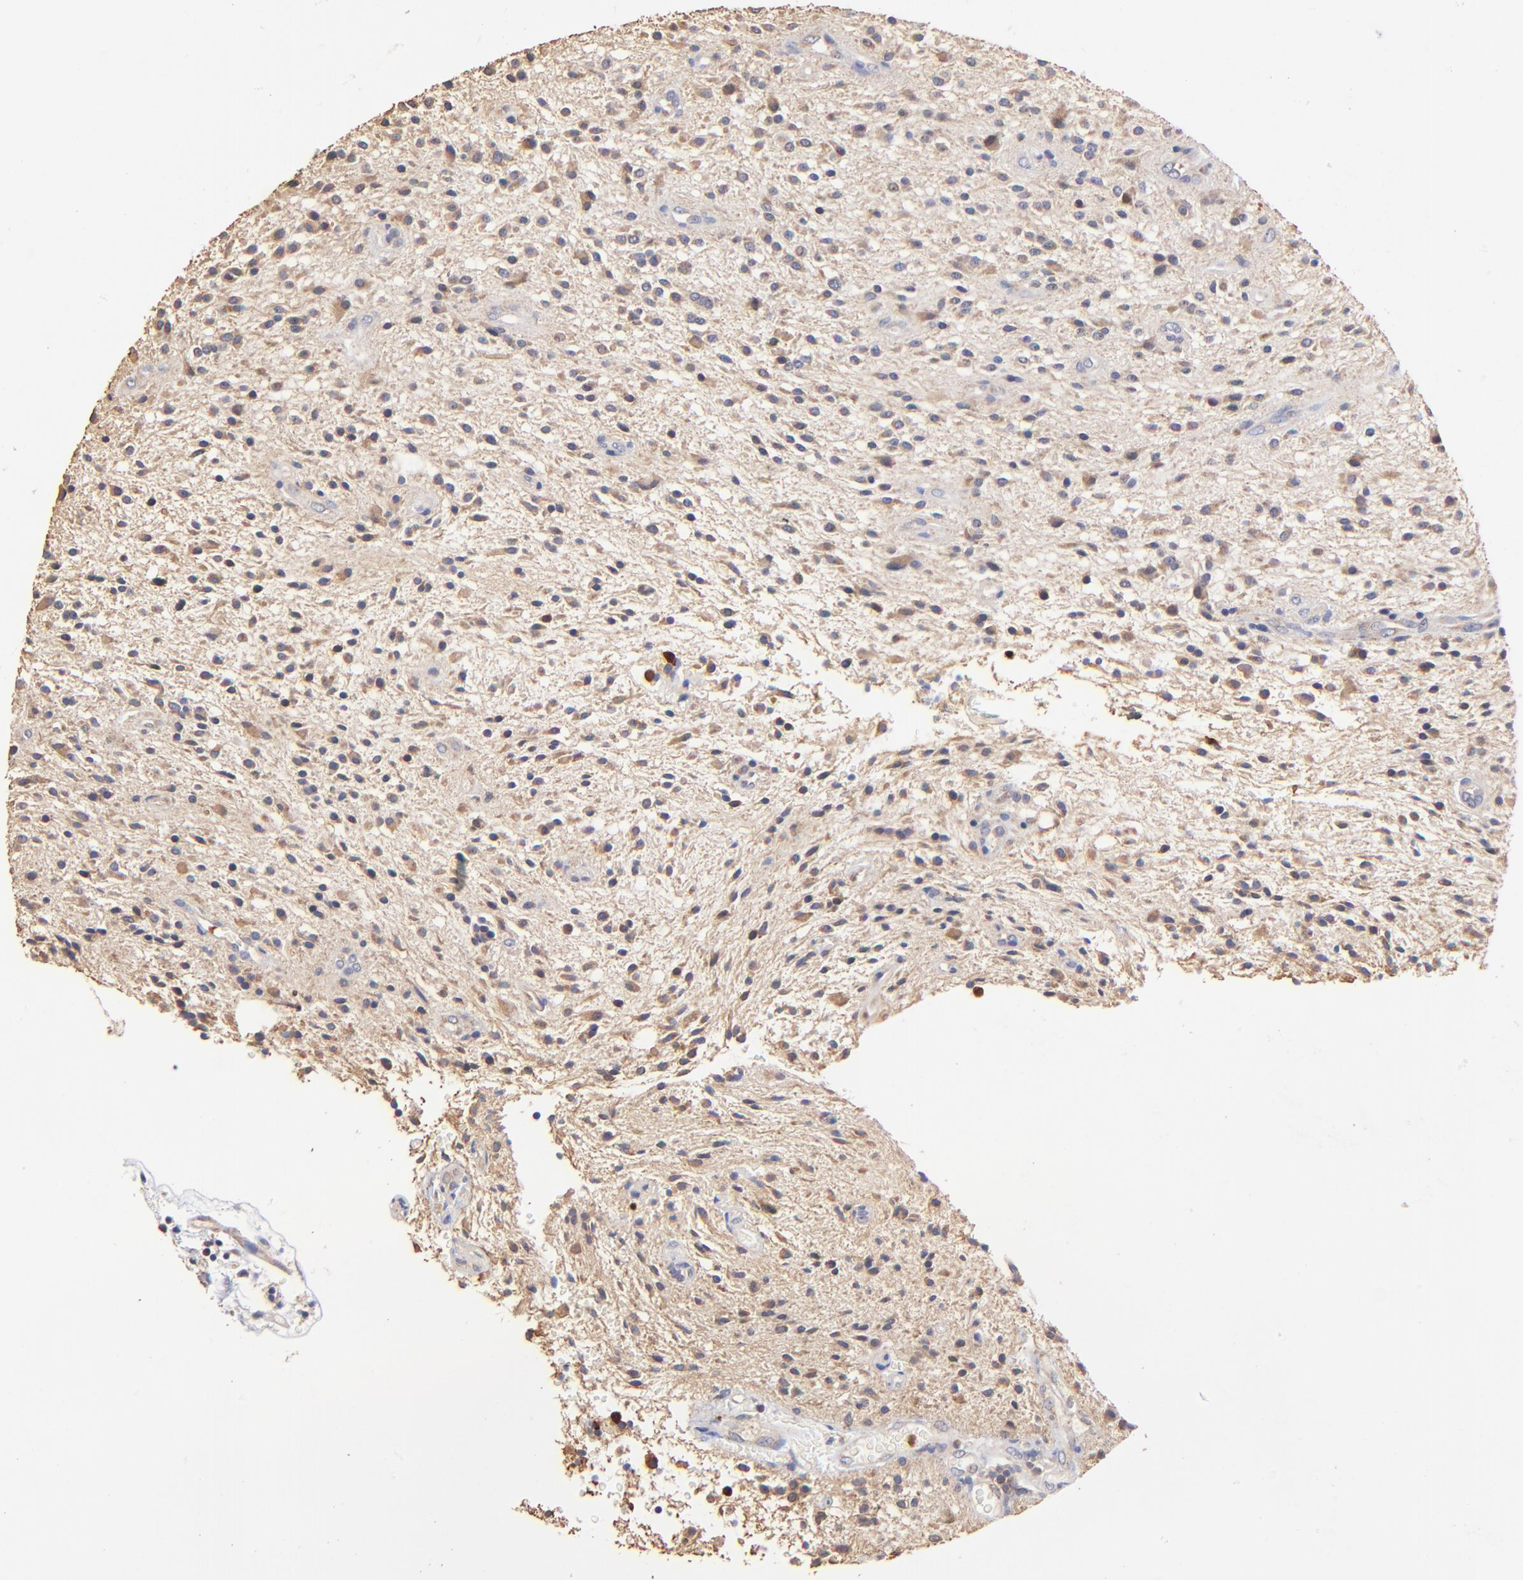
{"staining": {"intensity": "weak", "quantity": ">75%", "location": "cytoplasmic/membranous"}, "tissue": "glioma", "cell_type": "Tumor cells", "image_type": "cancer", "snomed": [{"axis": "morphology", "description": "Glioma, malignant, NOS"}, {"axis": "topography", "description": "Cerebellum"}], "caption": "A low amount of weak cytoplasmic/membranous staining is present in approximately >75% of tumor cells in malignant glioma tissue. The staining was performed using DAB, with brown indicating positive protein expression. Nuclei are stained blue with hematoxylin.", "gene": "BBOF1", "patient": {"sex": "female", "age": 10}}